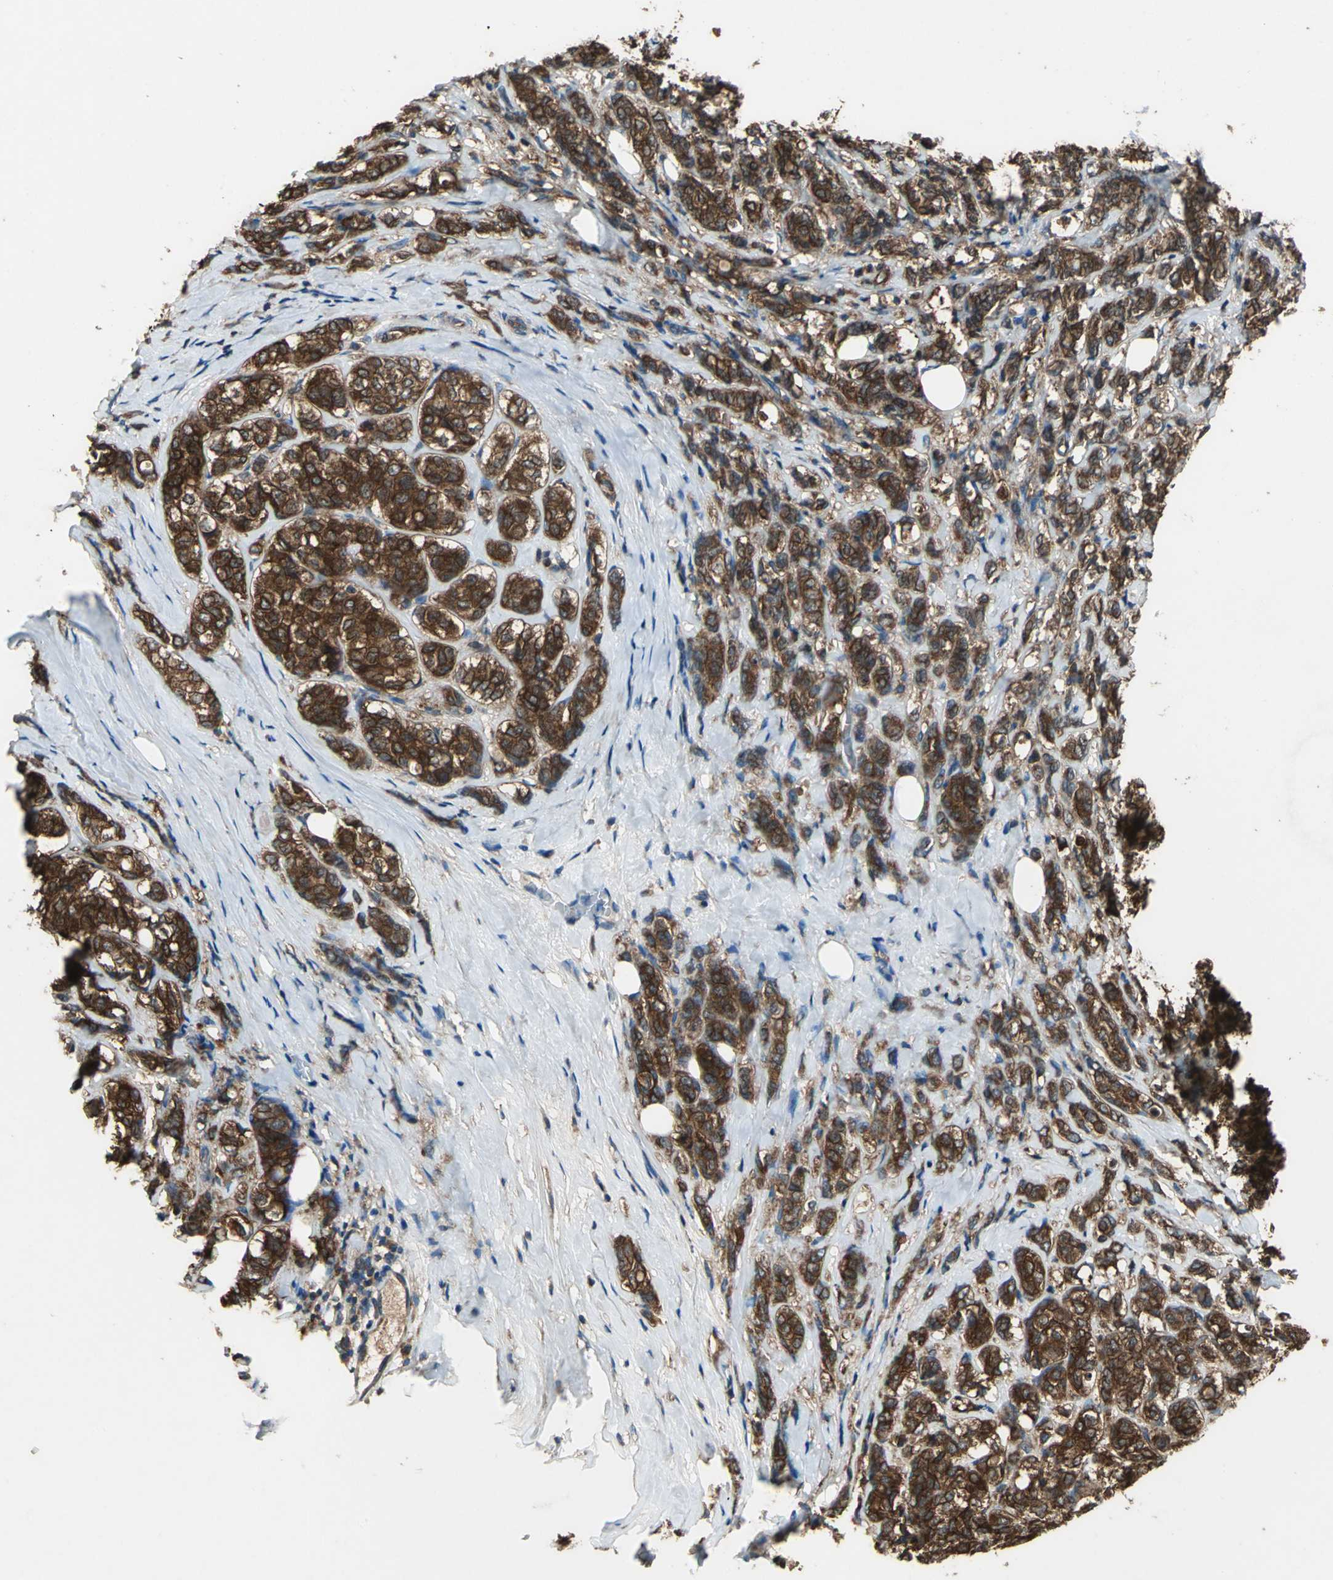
{"staining": {"intensity": "strong", "quantity": ">75%", "location": "cytoplasmic/membranous"}, "tissue": "breast cancer", "cell_type": "Tumor cells", "image_type": "cancer", "snomed": [{"axis": "morphology", "description": "Lobular carcinoma"}, {"axis": "topography", "description": "Breast"}], "caption": "Immunohistochemical staining of breast lobular carcinoma exhibits strong cytoplasmic/membranous protein positivity in approximately >75% of tumor cells.", "gene": "CAPN1", "patient": {"sex": "female", "age": 60}}